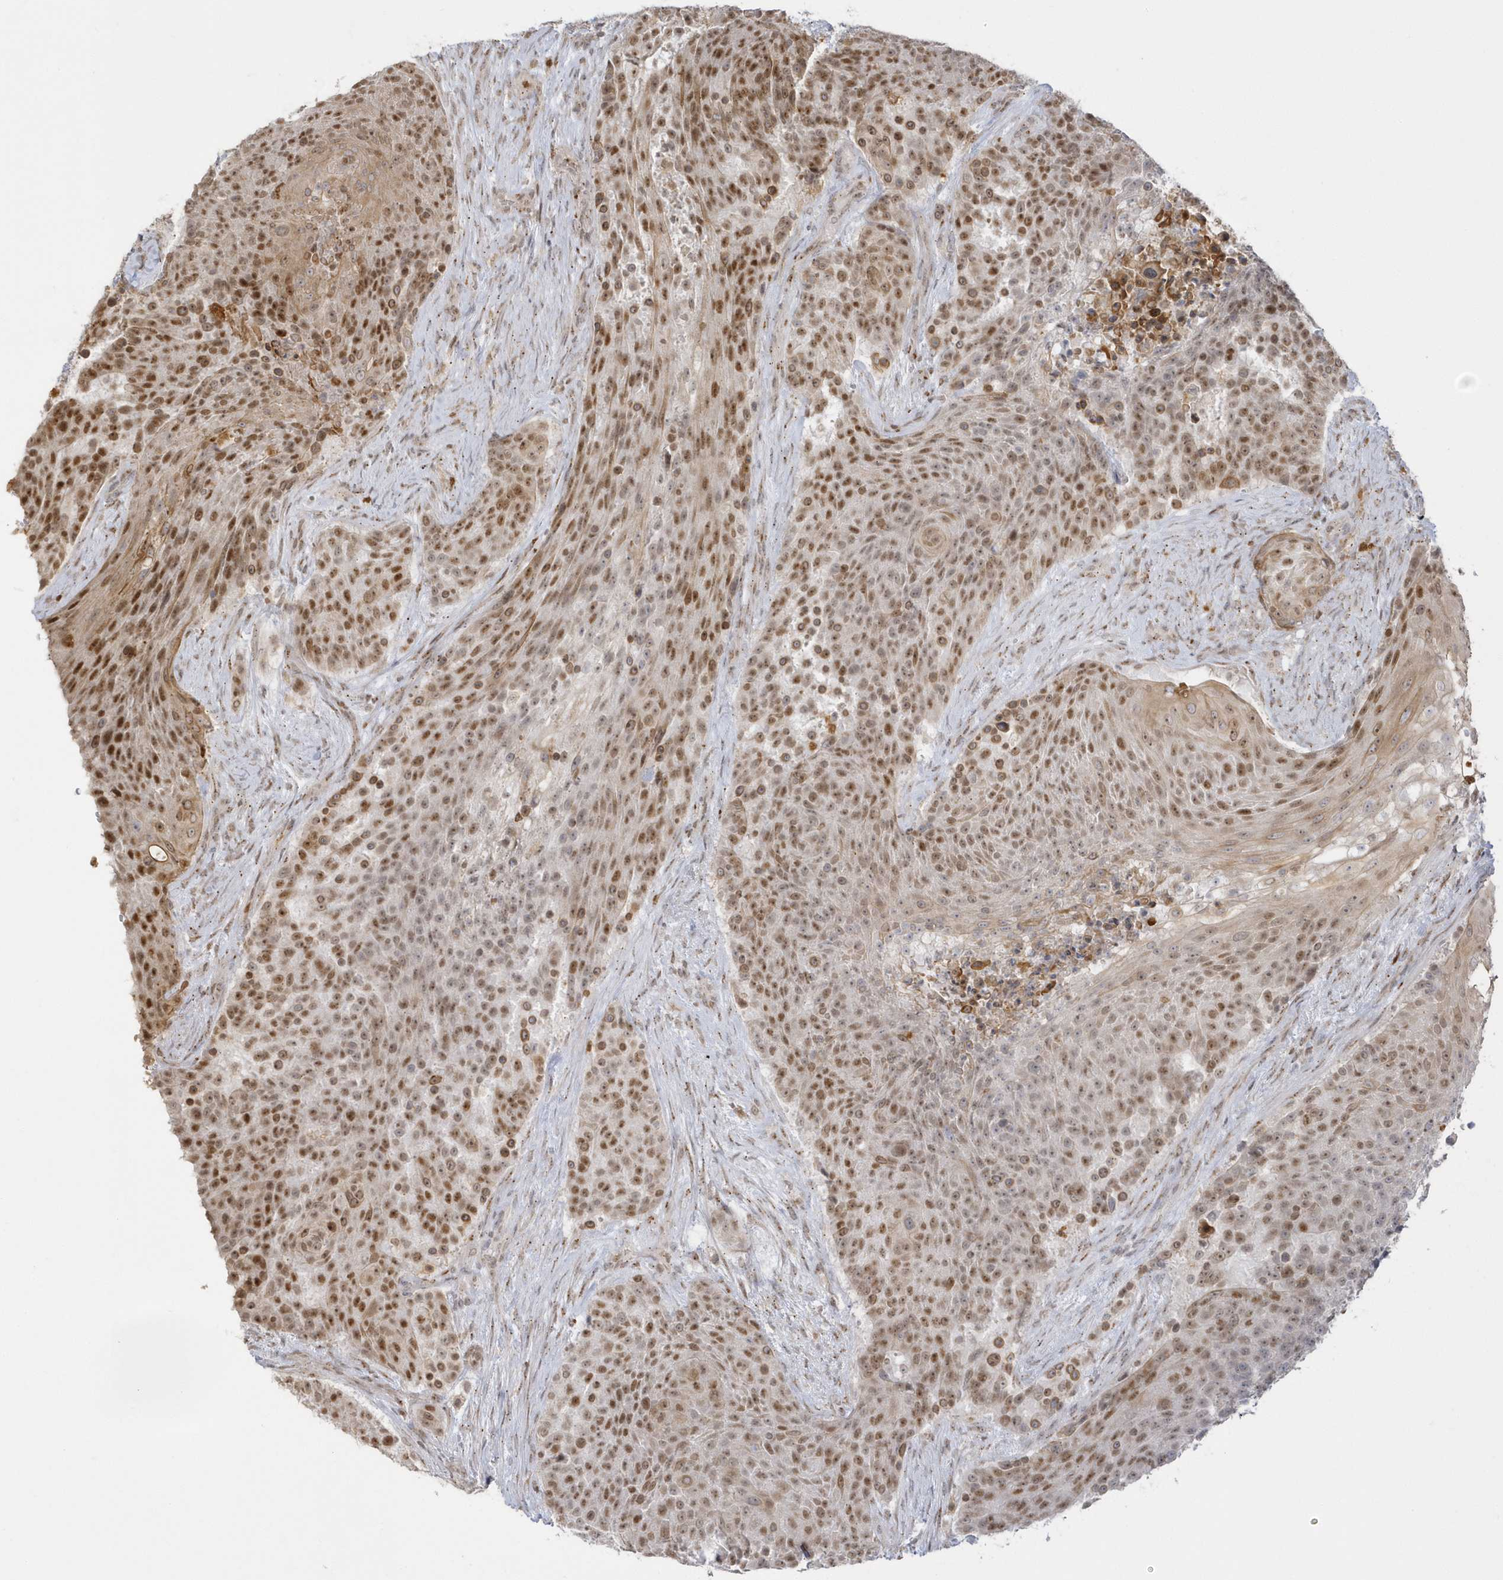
{"staining": {"intensity": "moderate", "quantity": ">75%", "location": "nuclear"}, "tissue": "urothelial cancer", "cell_type": "Tumor cells", "image_type": "cancer", "snomed": [{"axis": "morphology", "description": "Urothelial carcinoma, High grade"}, {"axis": "topography", "description": "Urinary bladder"}], "caption": "Urothelial carcinoma (high-grade) stained with a brown dye displays moderate nuclear positive expression in approximately >75% of tumor cells.", "gene": "NAF1", "patient": {"sex": "female", "age": 63}}